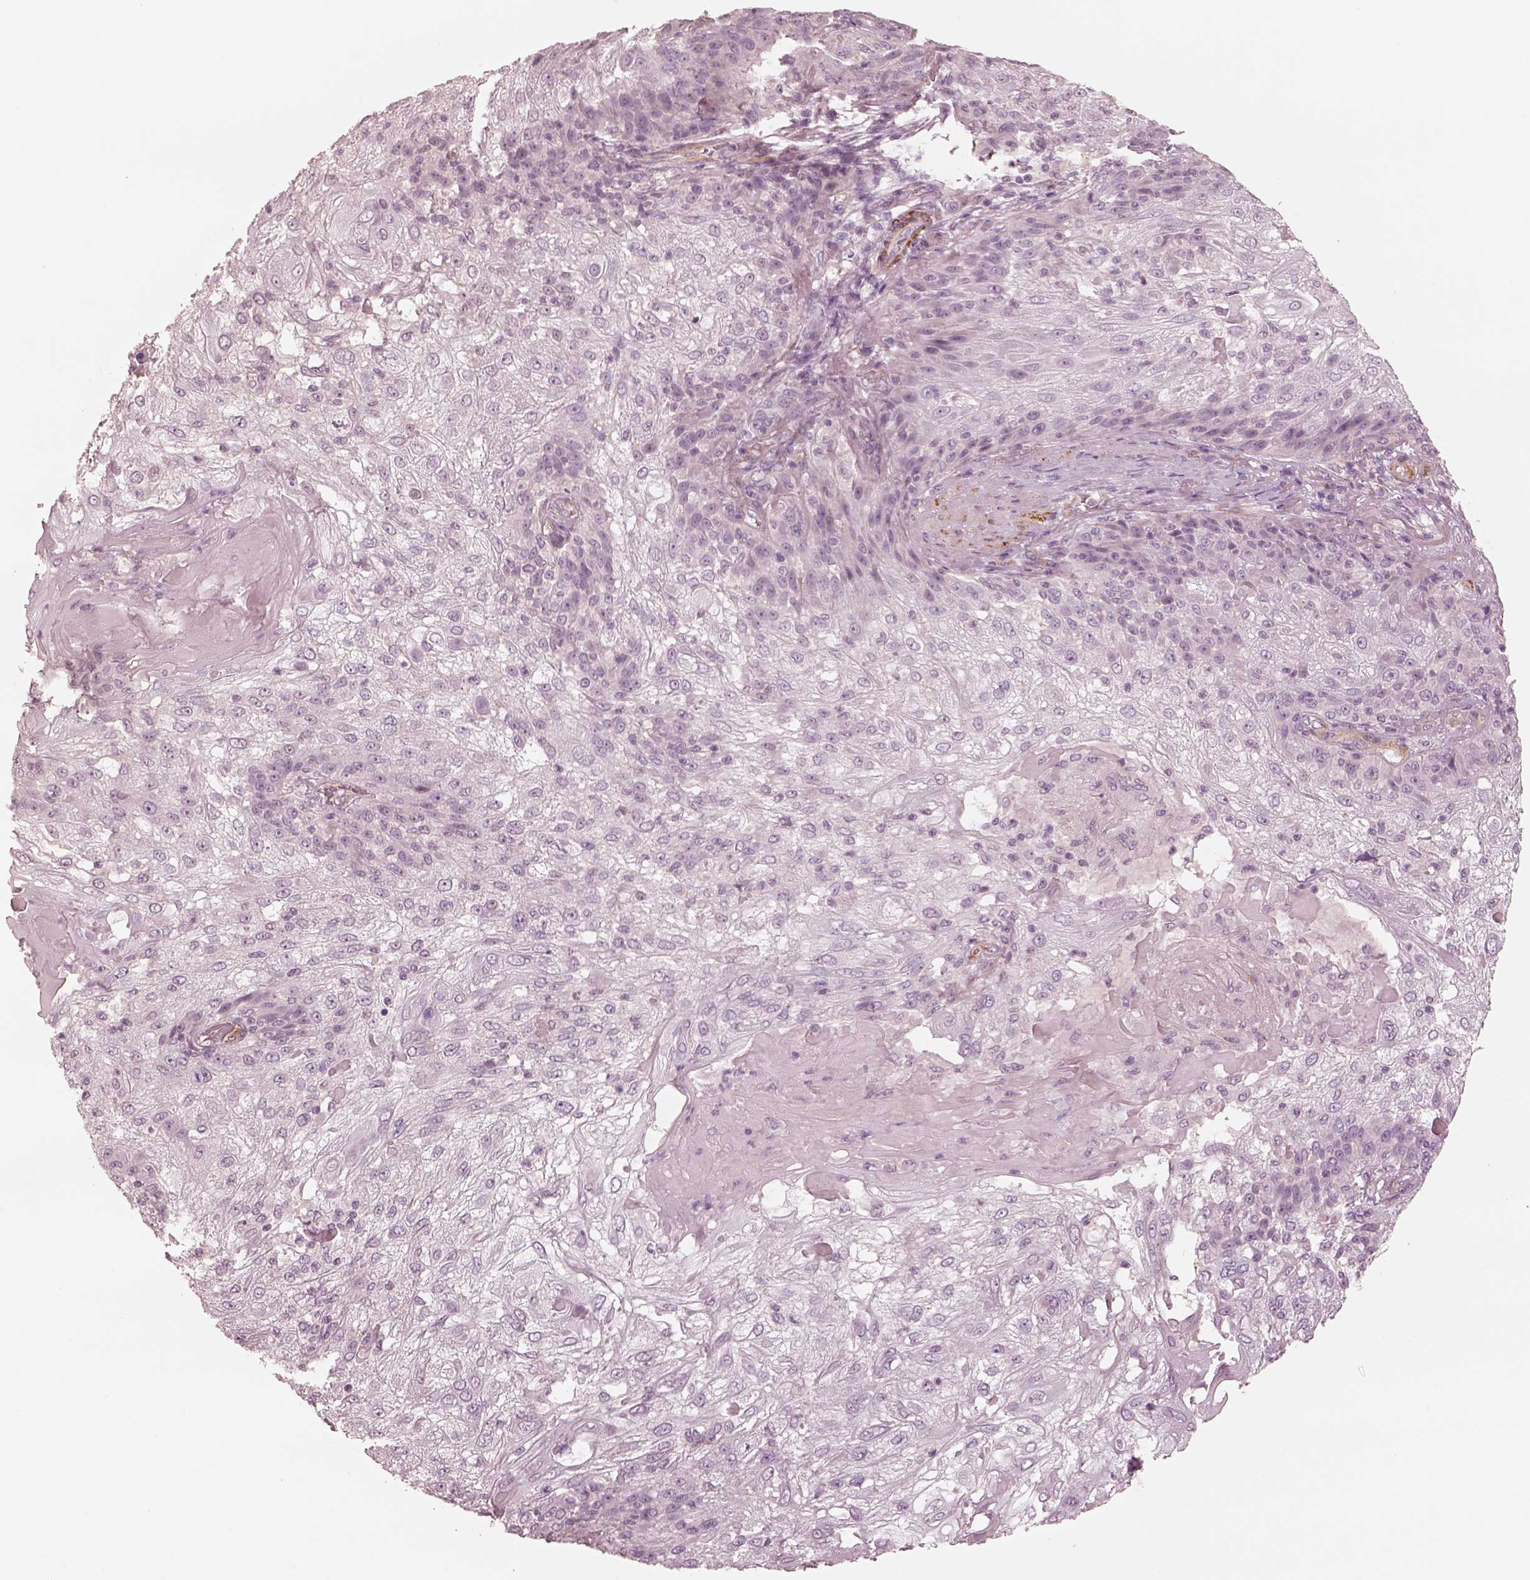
{"staining": {"intensity": "negative", "quantity": "none", "location": "none"}, "tissue": "skin cancer", "cell_type": "Tumor cells", "image_type": "cancer", "snomed": [{"axis": "morphology", "description": "Normal tissue, NOS"}, {"axis": "morphology", "description": "Squamous cell carcinoma, NOS"}, {"axis": "topography", "description": "Skin"}], "caption": "This is an immunohistochemistry (IHC) image of human skin cancer. There is no staining in tumor cells.", "gene": "DNAAF9", "patient": {"sex": "female", "age": 83}}